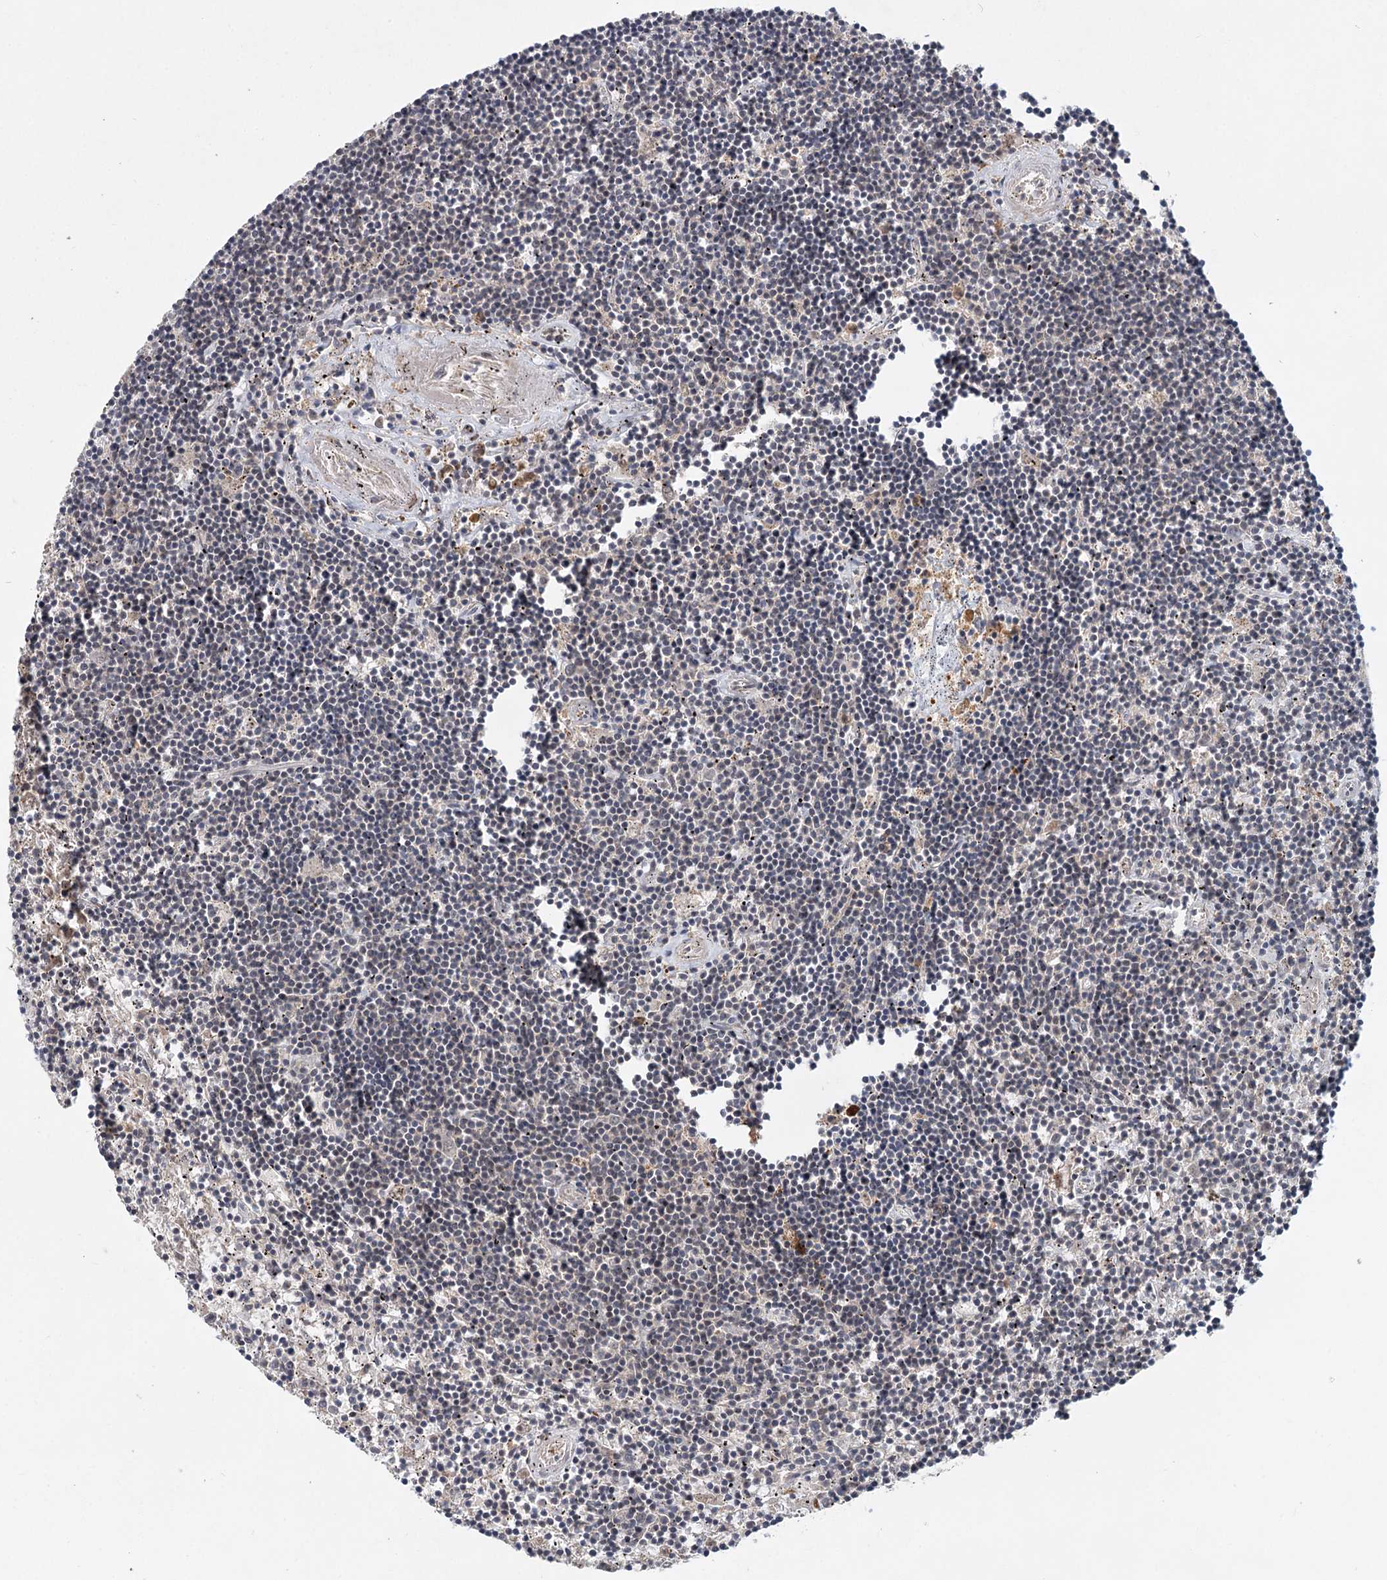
{"staining": {"intensity": "negative", "quantity": "none", "location": "none"}, "tissue": "lymphoma", "cell_type": "Tumor cells", "image_type": "cancer", "snomed": [{"axis": "morphology", "description": "Malignant lymphoma, non-Hodgkin's type, Low grade"}, {"axis": "topography", "description": "Spleen"}], "caption": "This is a micrograph of IHC staining of malignant lymphoma, non-Hodgkin's type (low-grade), which shows no positivity in tumor cells.", "gene": "AP3B1", "patient": {"sex": "male", "age": 76}}